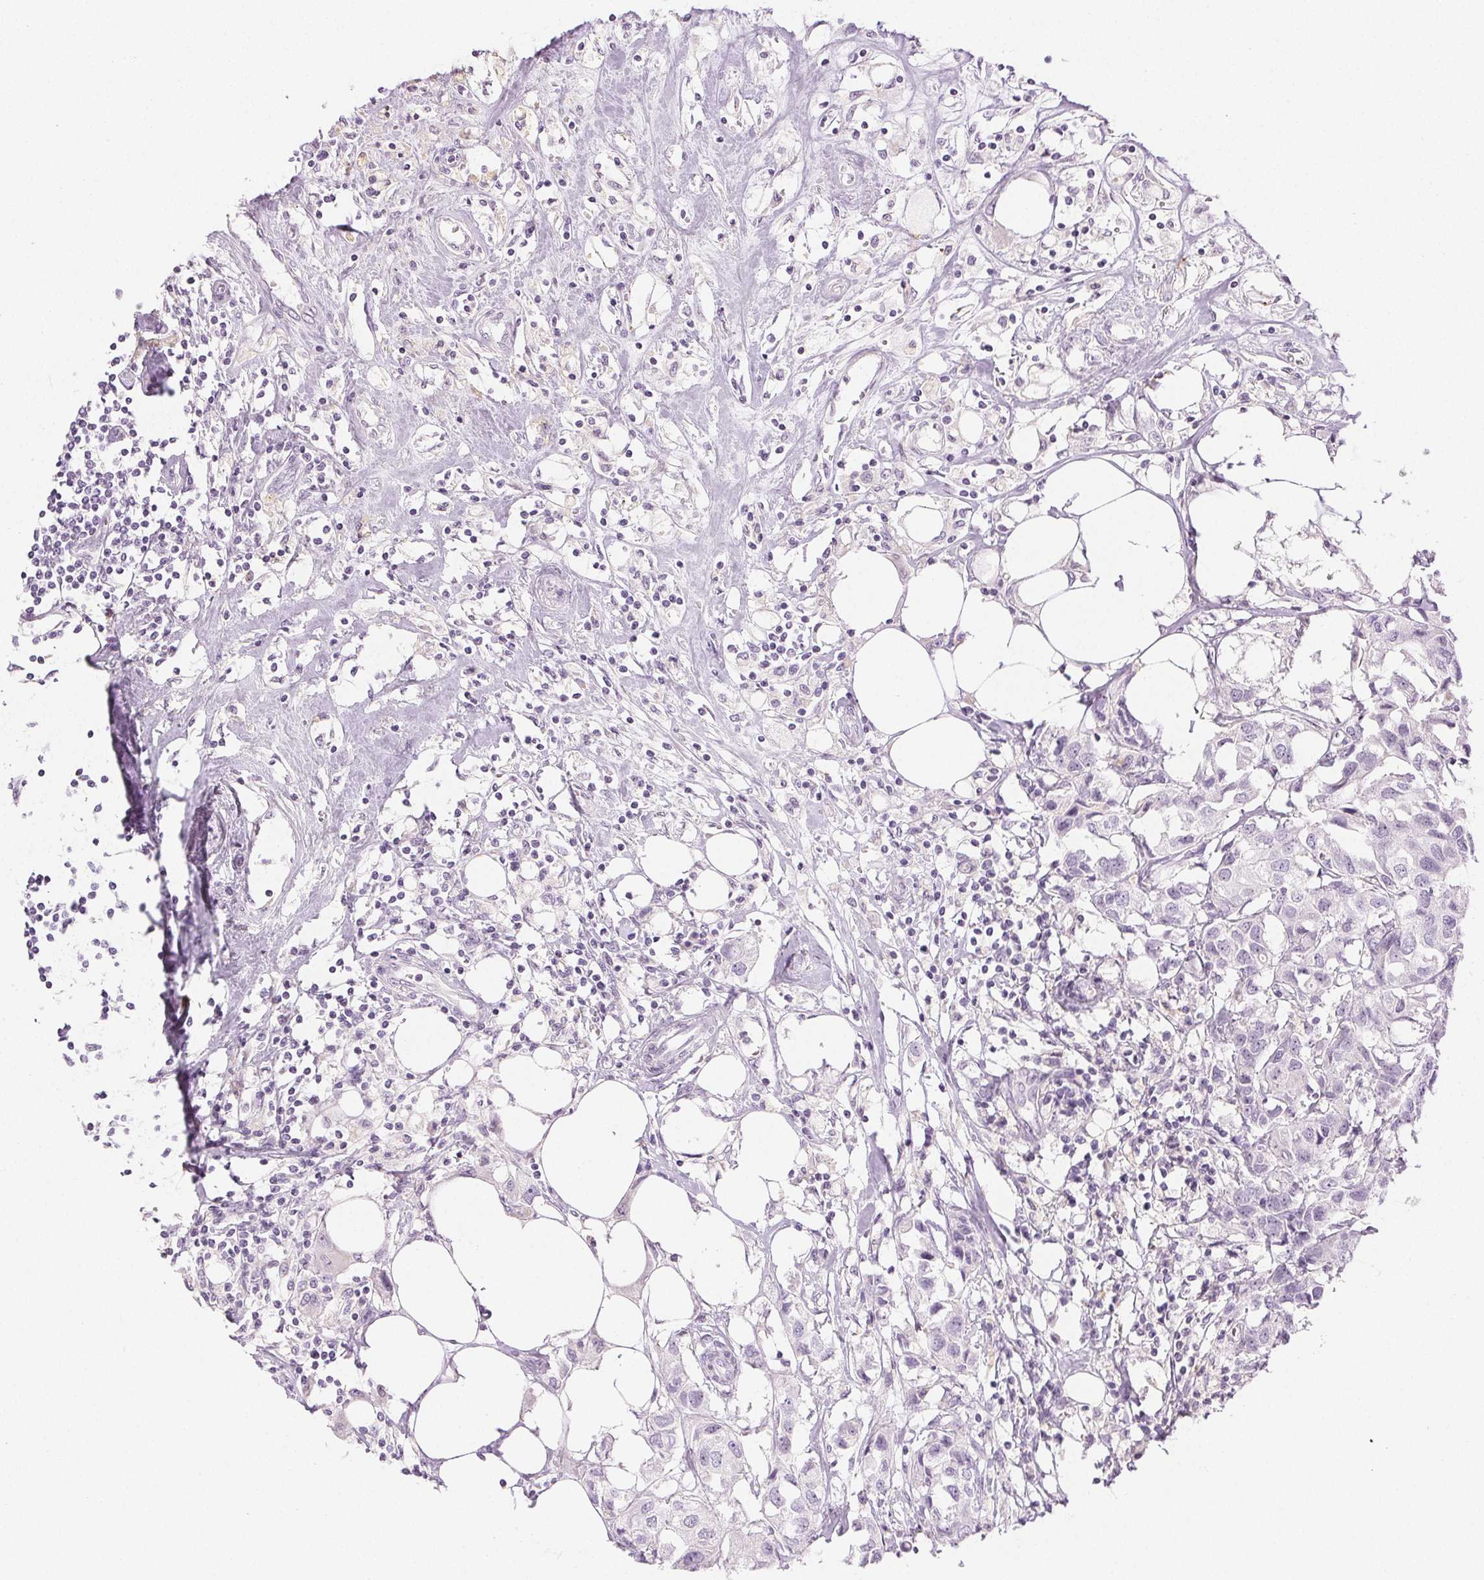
{"staining": {"intensity": "negative", "quantity": "none", "location": "none"}, "tissue": "breast cancer", "cell_type": "Tumor cells", "image_type": "cancer", "snomed": [{"axis": "morphology", "description": "Duct carcinoma"}, {"axis": "topography", "description": "Breast"}], "caption": "Micrograph shows no protein positivity in tumor cells of breast cancer tissue.", "gene": "SLC5A2", "patient": {"sex": "female", "age": 80}}